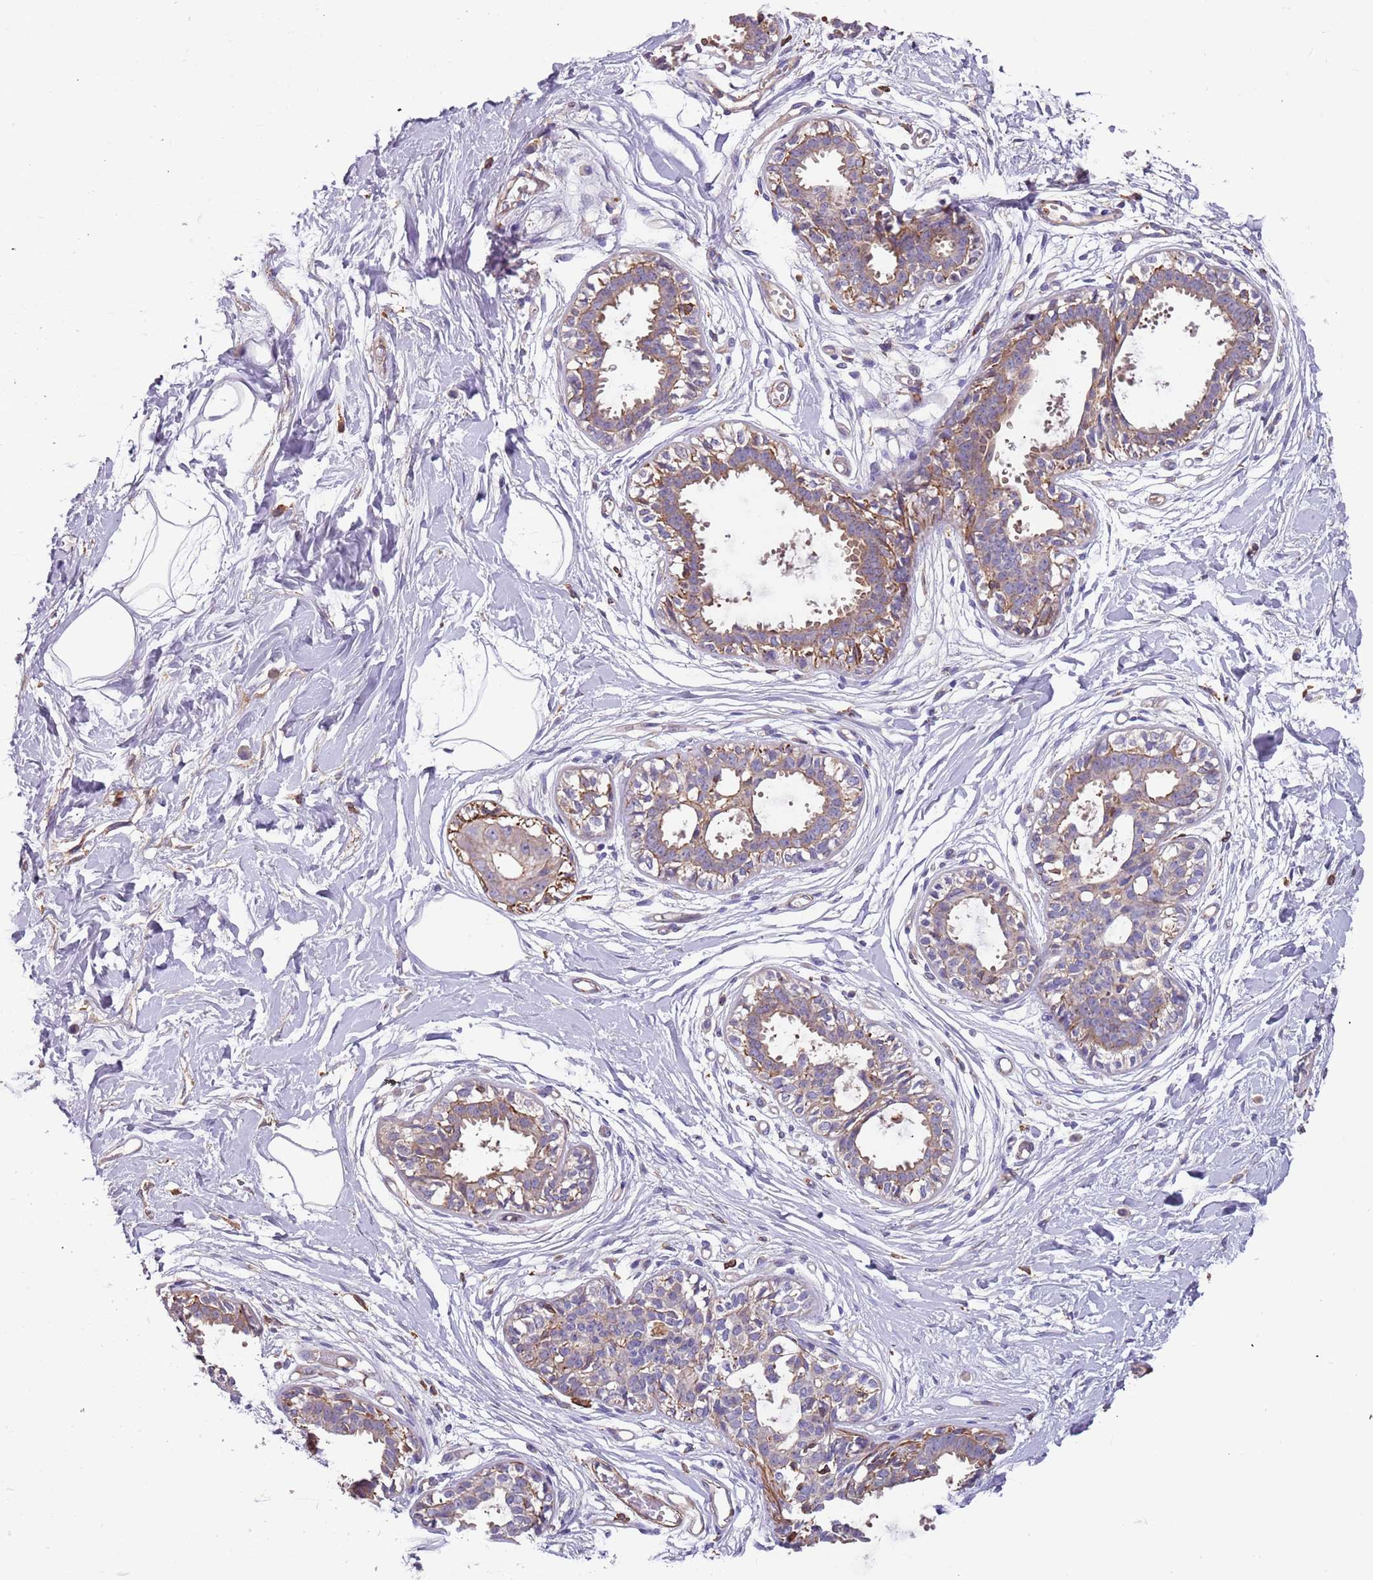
{"staining": {"intensity": "negative", "quantity": "none", "location": "none"}, "tissue": "breast", "cell_type": "Adipocytes", "image_type": "normal", "snomed": [{"axis": "morphology", "description": "Normal tissue, NOS"}, {"axis": "topography", "description": "Breast"}], "caption": "The histopathology image demonstrates no staining of adipocytes in normal breast. (Brightfield microscopy of DAB immunohistochemistry (IHC) at high magnification).", "gene": "SYT4", "patient": {"sex": "female", "age": 45}}